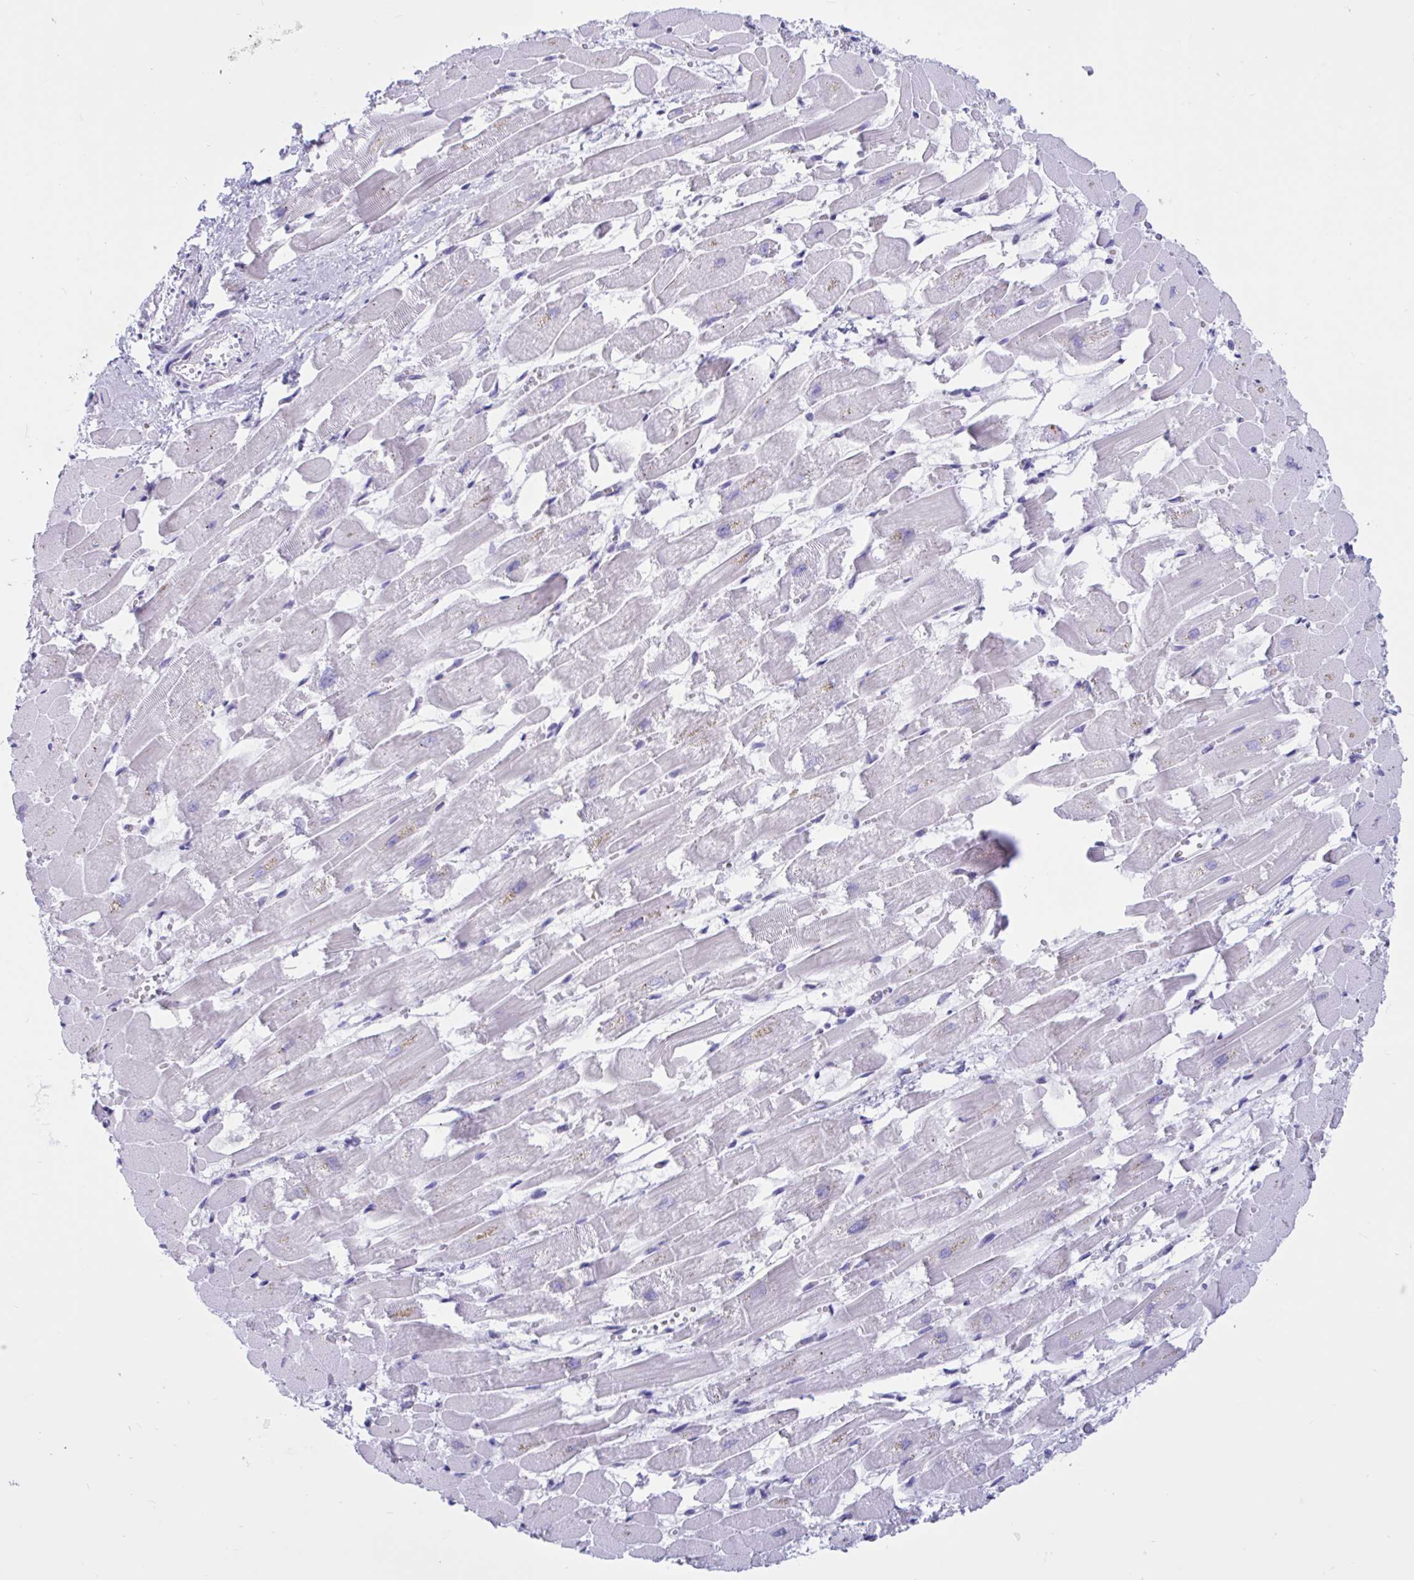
{"staining": {"intensity": "moderate", "quantity": "<25%", "location": "cytoplasmic/membranous"}, "tissue": "heart muscle", "cell_type": "Cardiomyocytes", "image_type": "normal", "snomed": [{"axis": "morphology", "description": "Normal tissue, NOS"}, {"axis": "topography", "description": "Heart"}], "caption": "Heart muscle stained with DAB immunohistochemistry (IHC) displays low levels of moderate cytoplasmic/membranous expression in approximately <25% of cardiomyocytes.", "gene": "RNASE3", "patient": {"sex": "female", "age": 52}}